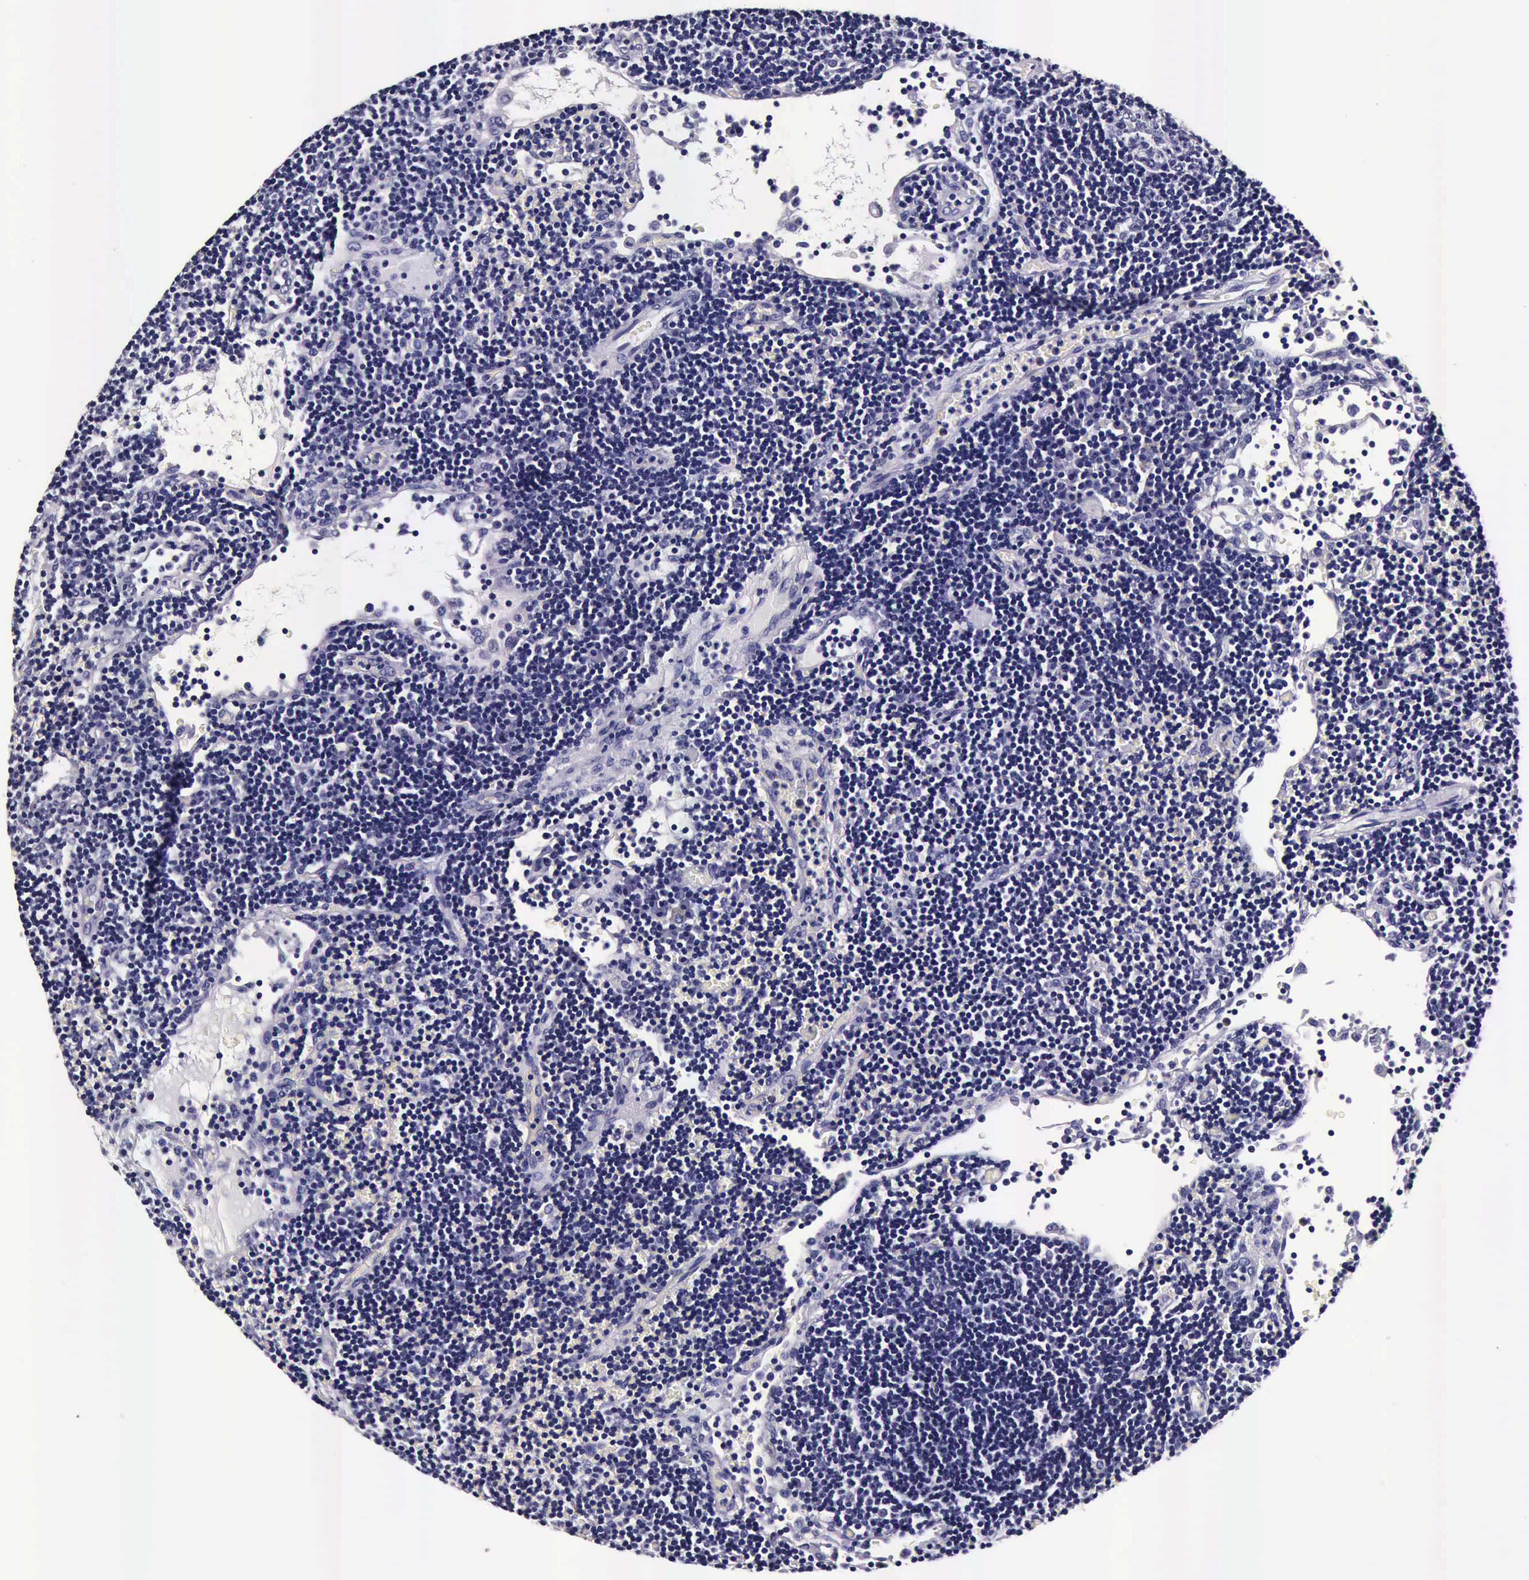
{"staining": {"intensity": "negative", "quantity": "none", "location": "none"}, "tissue": "lymph node", "cell_type": "Germinal center cells", "image_type": "normal", "snomed": [{"axis": "morphology", "description": "Normal tissue, NOS"}, {"axis": "topography", "description": "Lymph node"}], "caption": "Immunohistochemical staining of benign human lymph node demonstrates no significant positivity in germinal center cells. (DAB immunohistochemistry, high magnification).", "gene": "IAPP", "patient": {"sex": "male", "age": 54}}